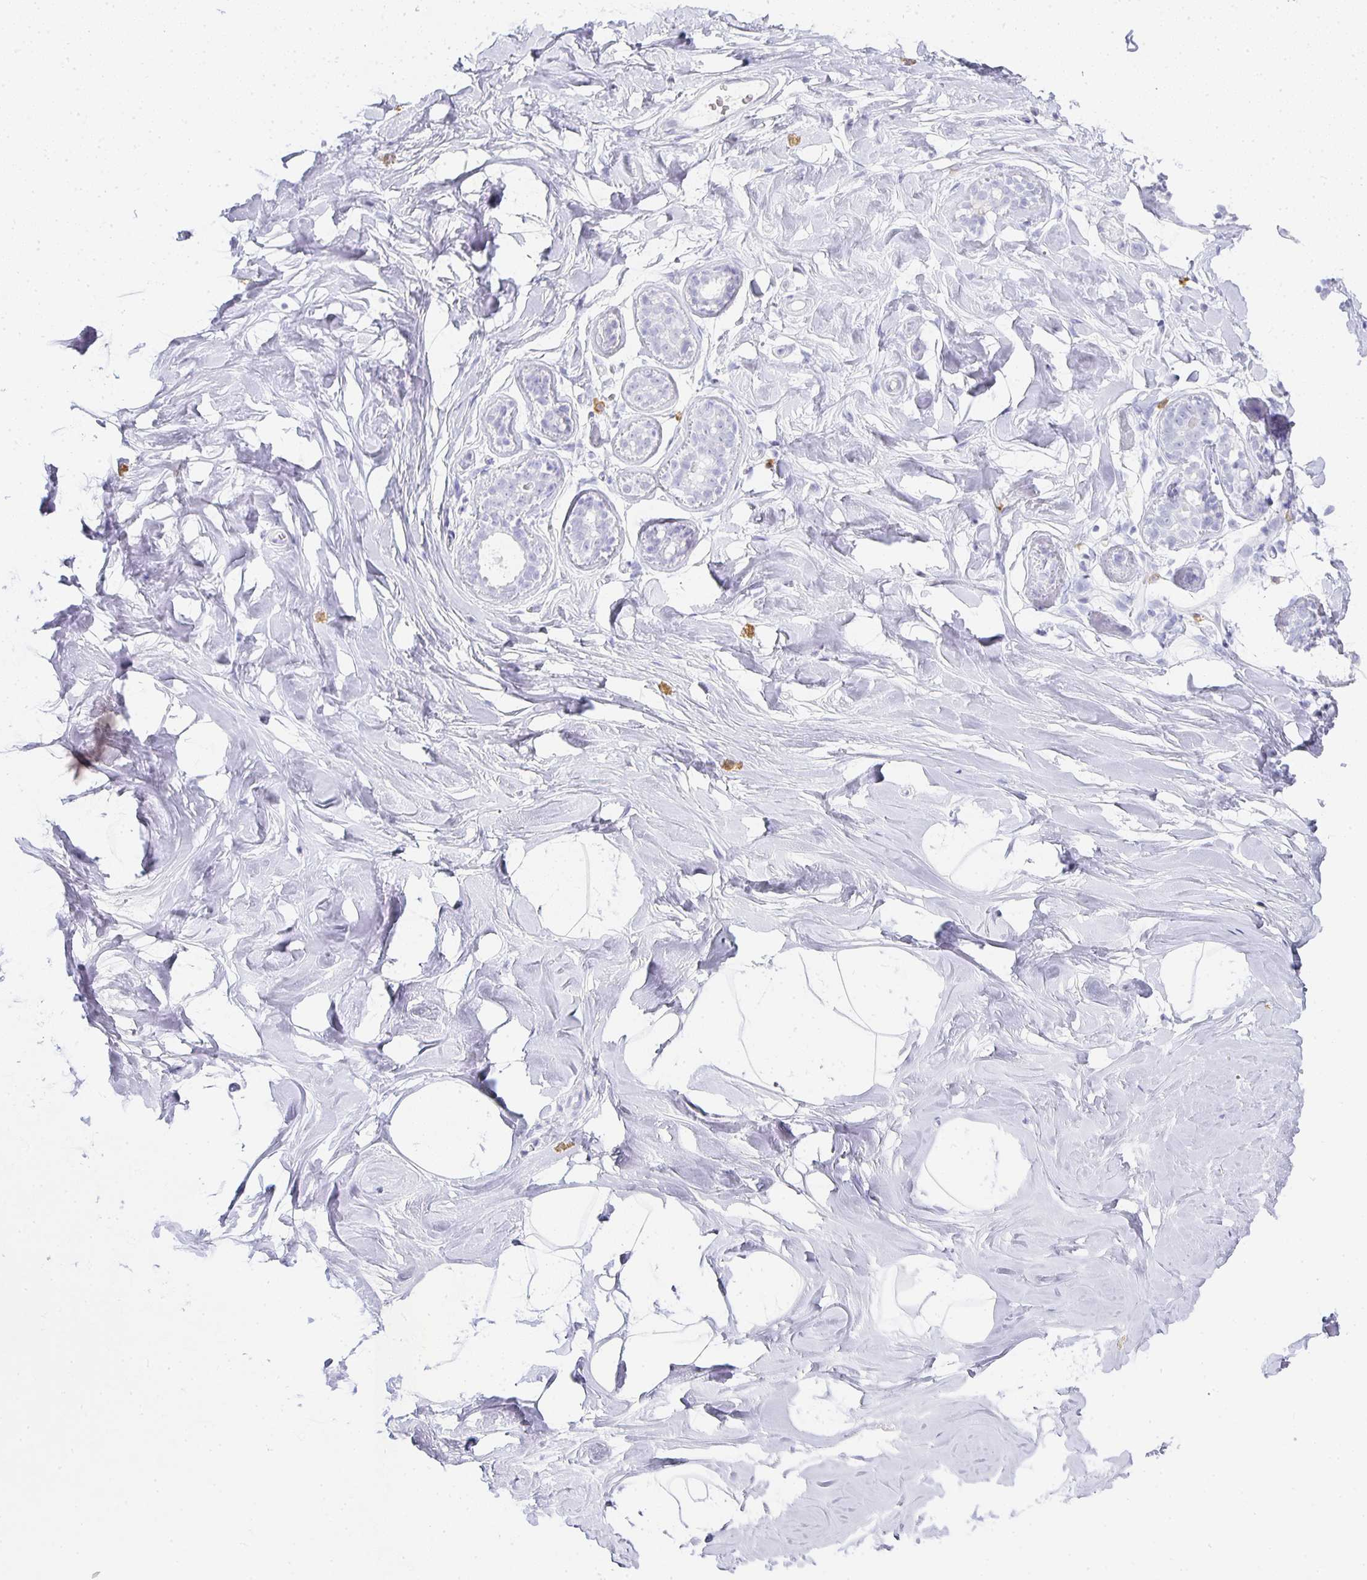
{"staining": {"intensity": "negative", "quantity": "none", "location": "none"}, "tissue": "breast", "cell_type": "Adipocytes", "image_type": "normal", "snomed": [{"axis": "morphology", "description": "Normal tissue, NOS"}, {"axis": "topography", "description": "Breast"}], "caption": "This is an immunohistochemistry photomicrograph of normal human breast. There is no positivity in adipocytes.", "gene": "TPSD1", "patient": {"sex": "female", "age": 32}}